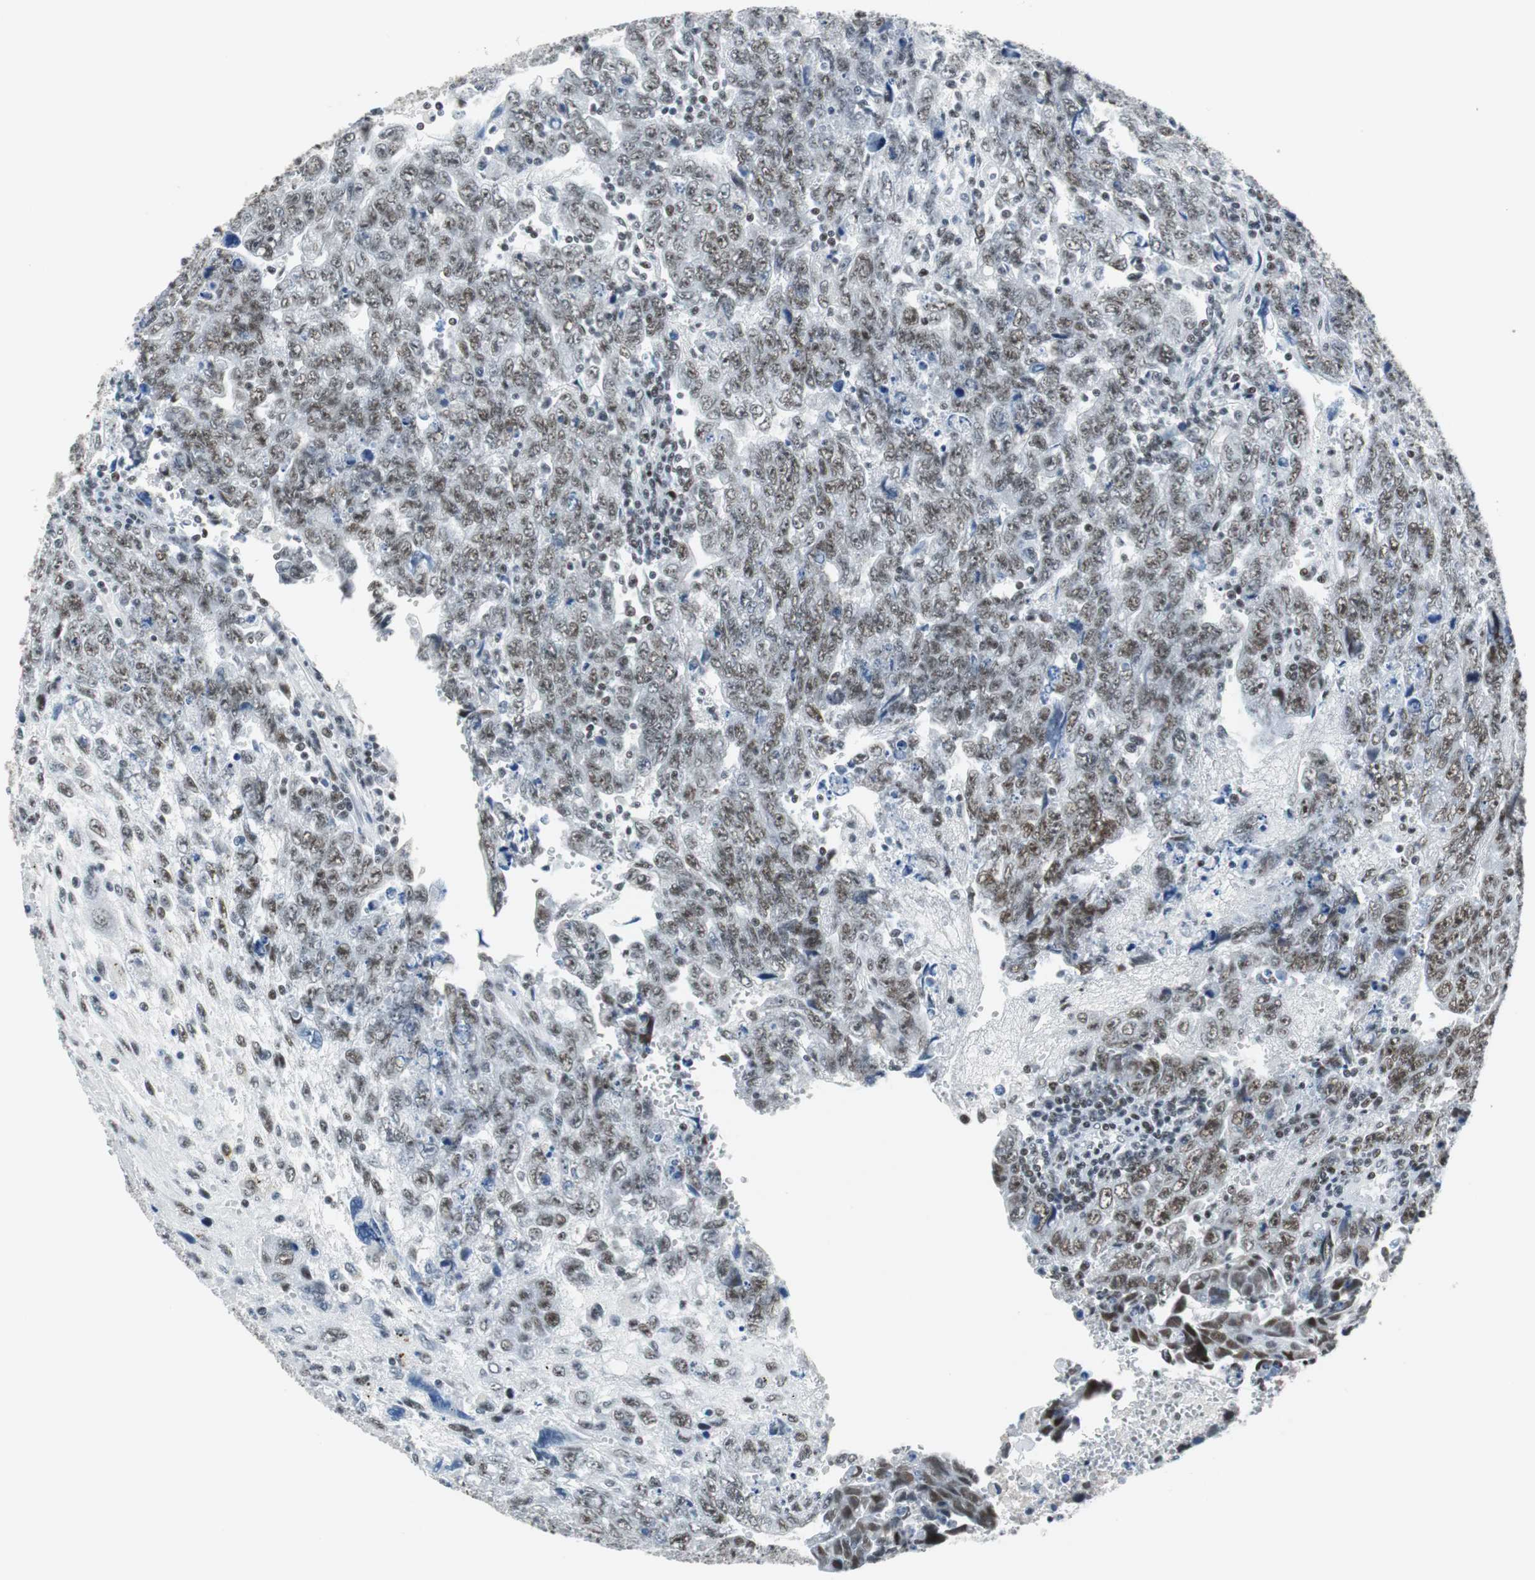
{"staining": {"intensity": "weak", "quantity": "25%-75%", "location": "nuclear"}, "tissue": "testis cancer", "cell_type": "Tumor cells", "image_type": "cancer", "snomed": [{"axis": "morphology", "description": "Carcinoma, Embryonal, NOS"}, {"axis": "topography", "description": "Testis"}], "caption": "Immunohistochemistry (IHC) micrograph of embryonal carcinoma (testis) stained for a protein (brown), which shows low levels of weak nuclear expression in approximately 25%-75% of tumor cells.", "gene": "HDAC3", "patient": {"sex": "male", "age": 28}}